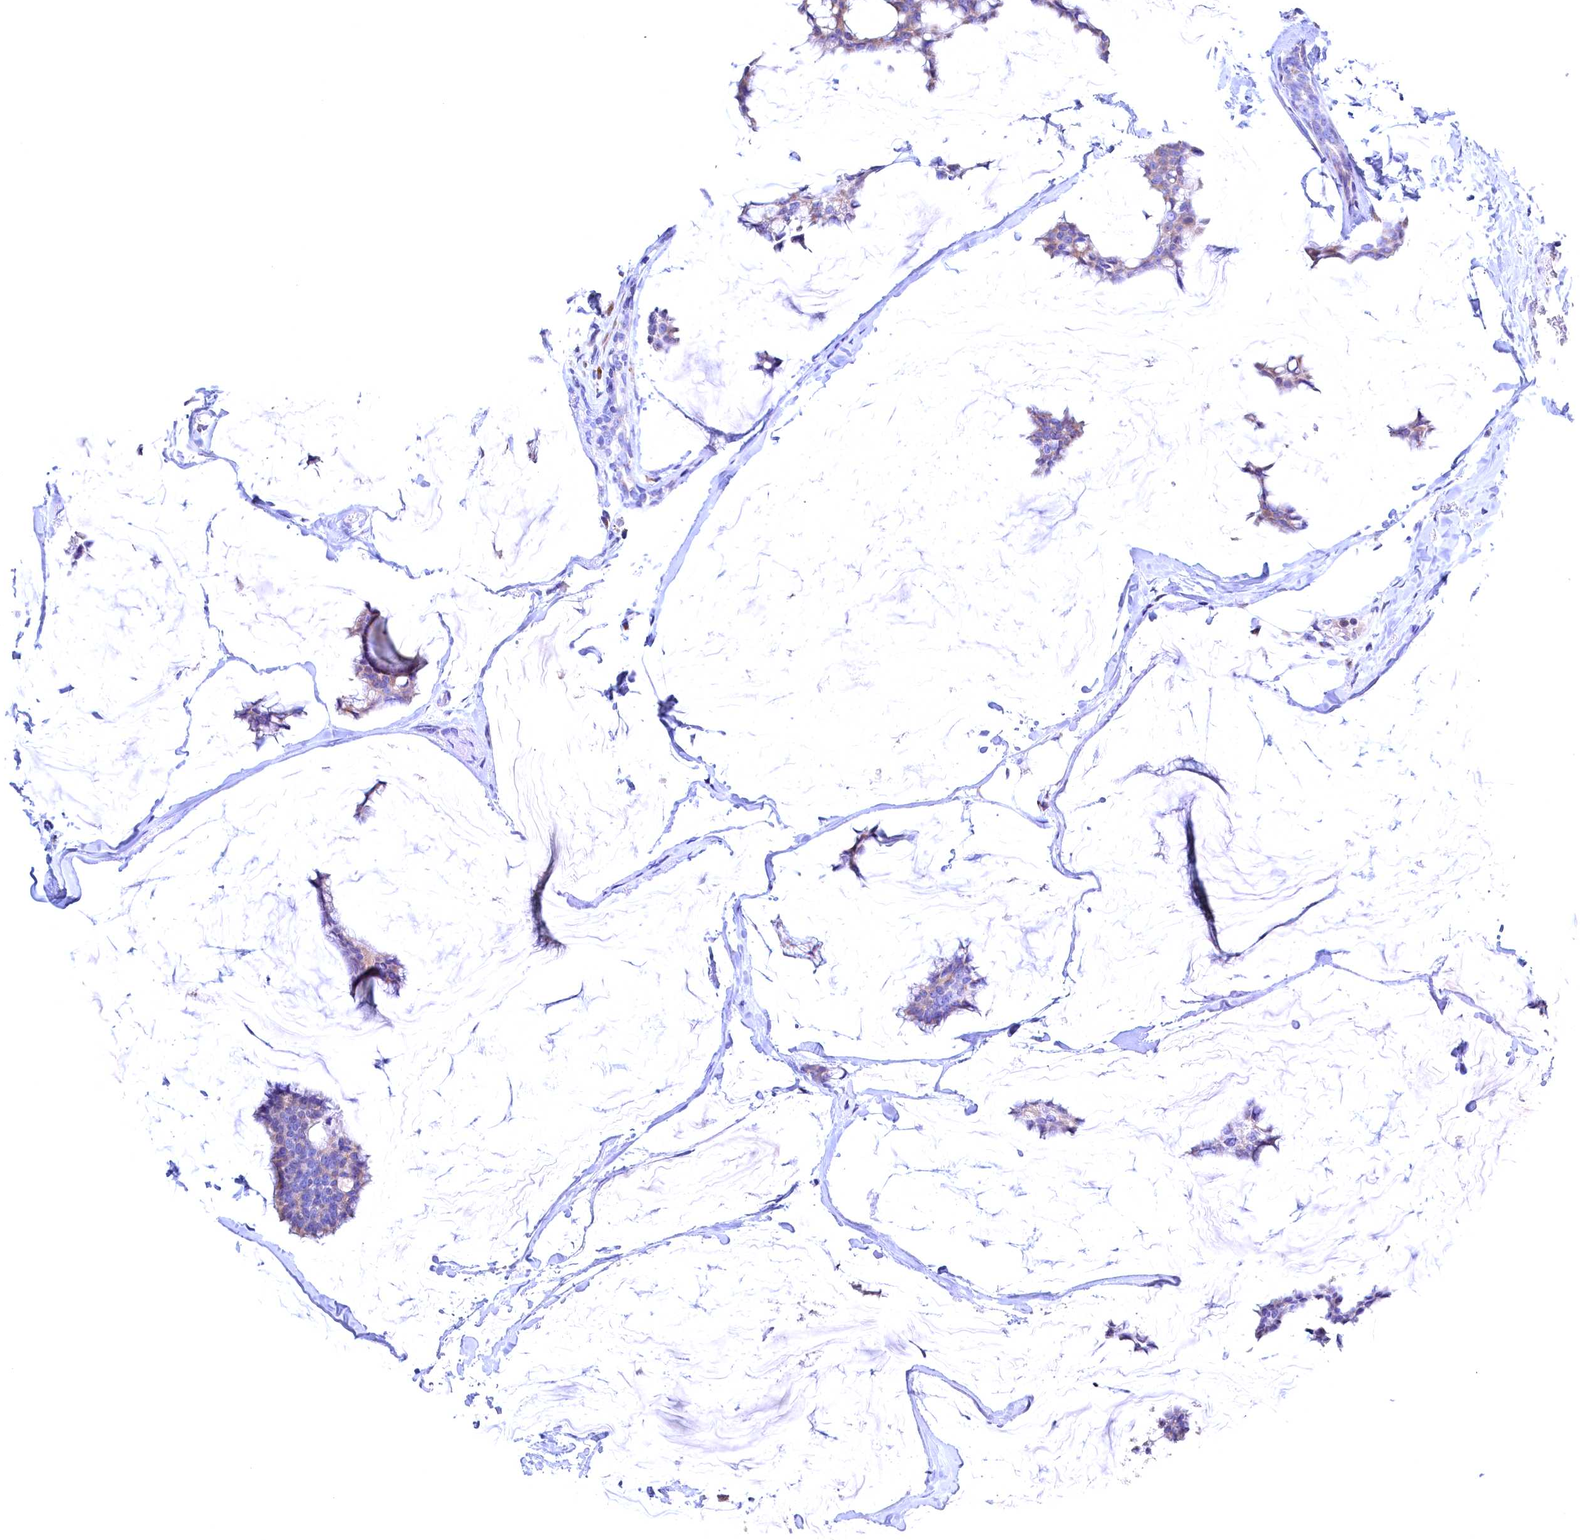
{"staining": {"intensity": "weak", "quantity": "<25%", "location": "cytoplasmic/membranous"}, "tissue": "breast cancer", "cell_type": "Tumor cells", "image_type": "cancer", "snomed": [{"axis": "morphology", "description": "Duct carcinoma"}, {"axis": "topography", "description": "Breast"}], "caption": "An immunohistochemistry (IHC) photomicrograph of breast invasive ductal carcinoma is shown. There is no staining in tumor cells of breast invasive ductal carcinoma.", "gene": "GPR108", "patient": {"sex": "female", "age": 93}}